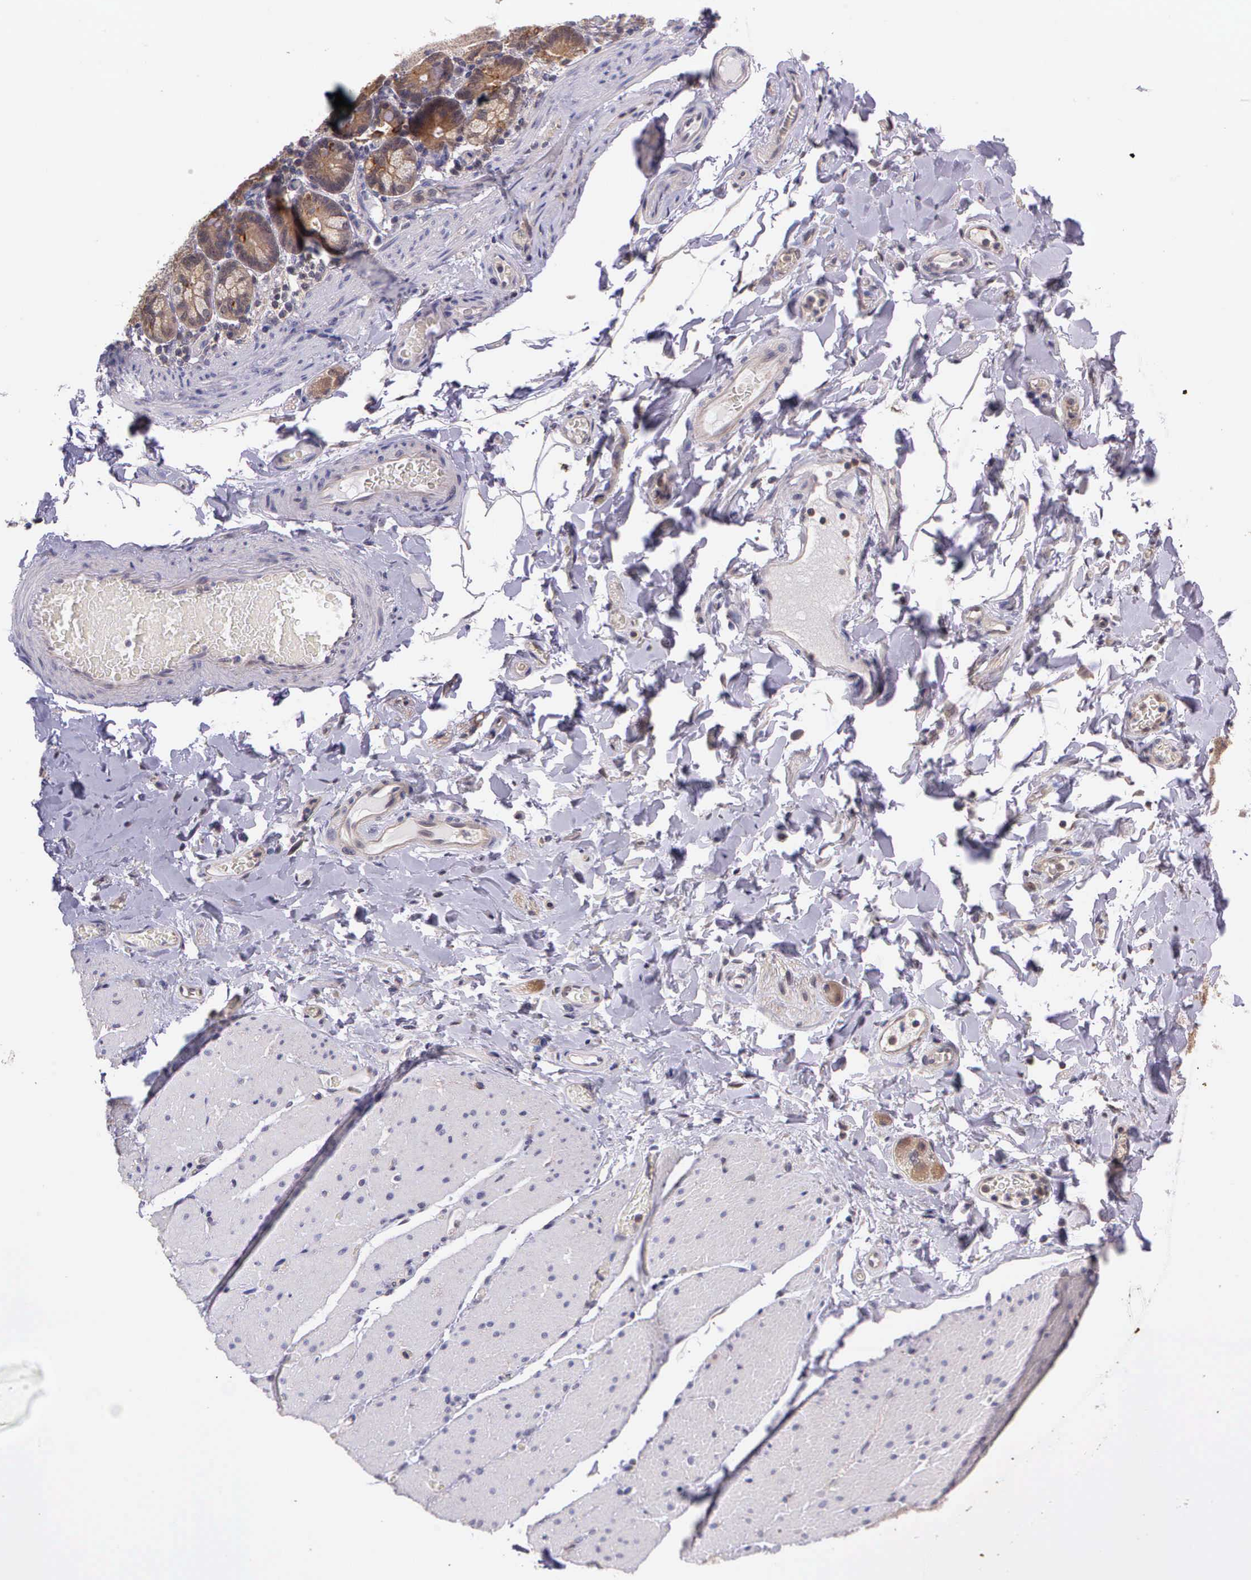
{"staining": {"intensity": "negative", "quantity": "none", "location": "none"}, "tissue": "adipose tissue", "cell_type": "Adipocytes", "image_type": "normal", "snomed": [{"axis": "morphology", "description": "Normal tissue, NOS"}, {"axis": "topography", "description": "Duodenum"}], "caption": "A photomicrograph of adipose tissue stained for a protein demonstrates no brown staining in adipocytes.", "gene": "IGBP1P2", "patient": {"sex": "male", "age": 63}}